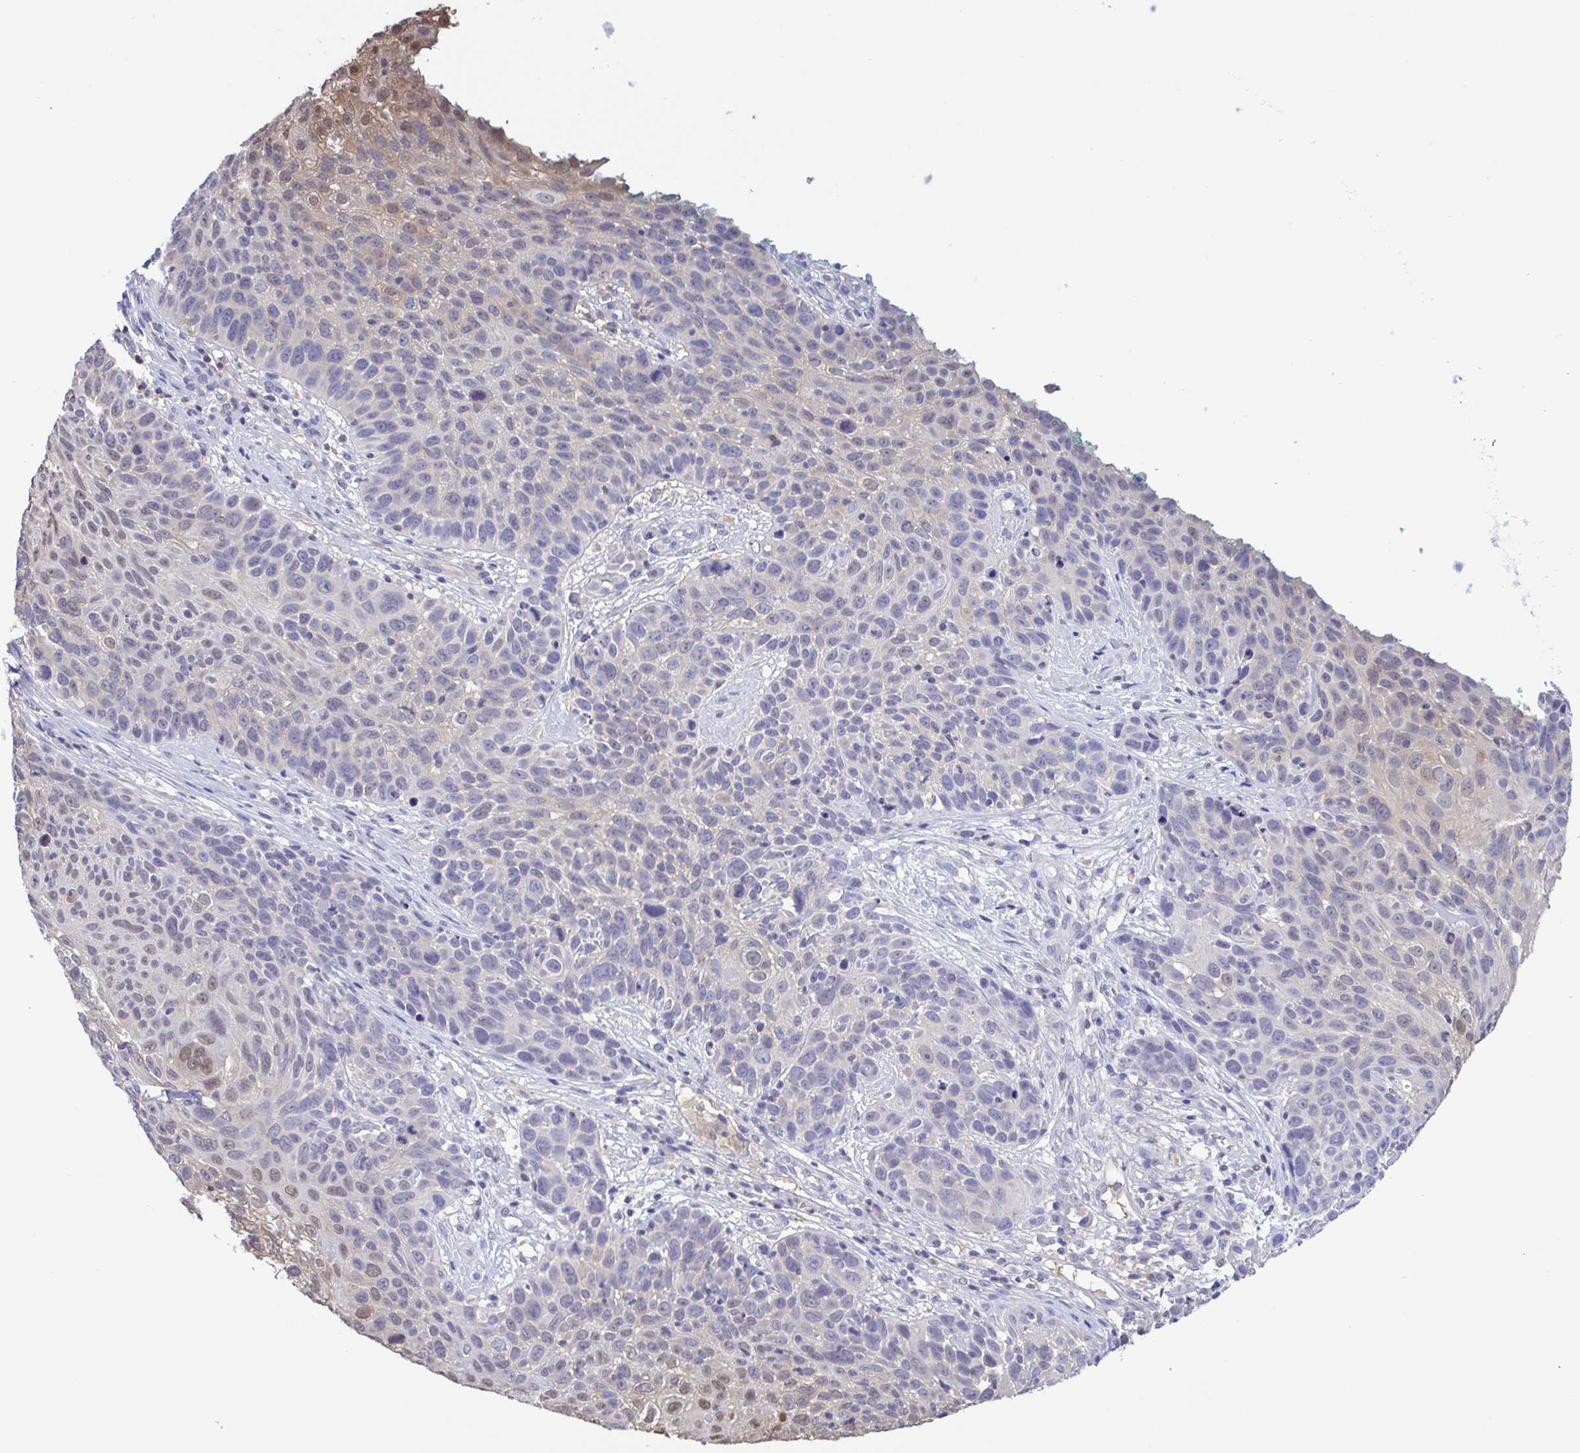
{"staining": {"intensity": "negative", "quantity": "none", "location": "none"}, "tissue": "skin cancer", "cell_type": "Tumor cells", "image_type": "cancer", "snomed": [{"axis": "morphology", "description": "Squamous cell carcinoma, NOS"}, {"axis": "topography", "description": "Skin"}], "caption": "Histopathology image shows no protein expression in tumor cells of skin squamous cell carcinoma tissue. (Immunohistochemistry, brightfield microscopy, high magnification).", "gene": "LDHC", "patient": {"sex": "male", "age": 92}}